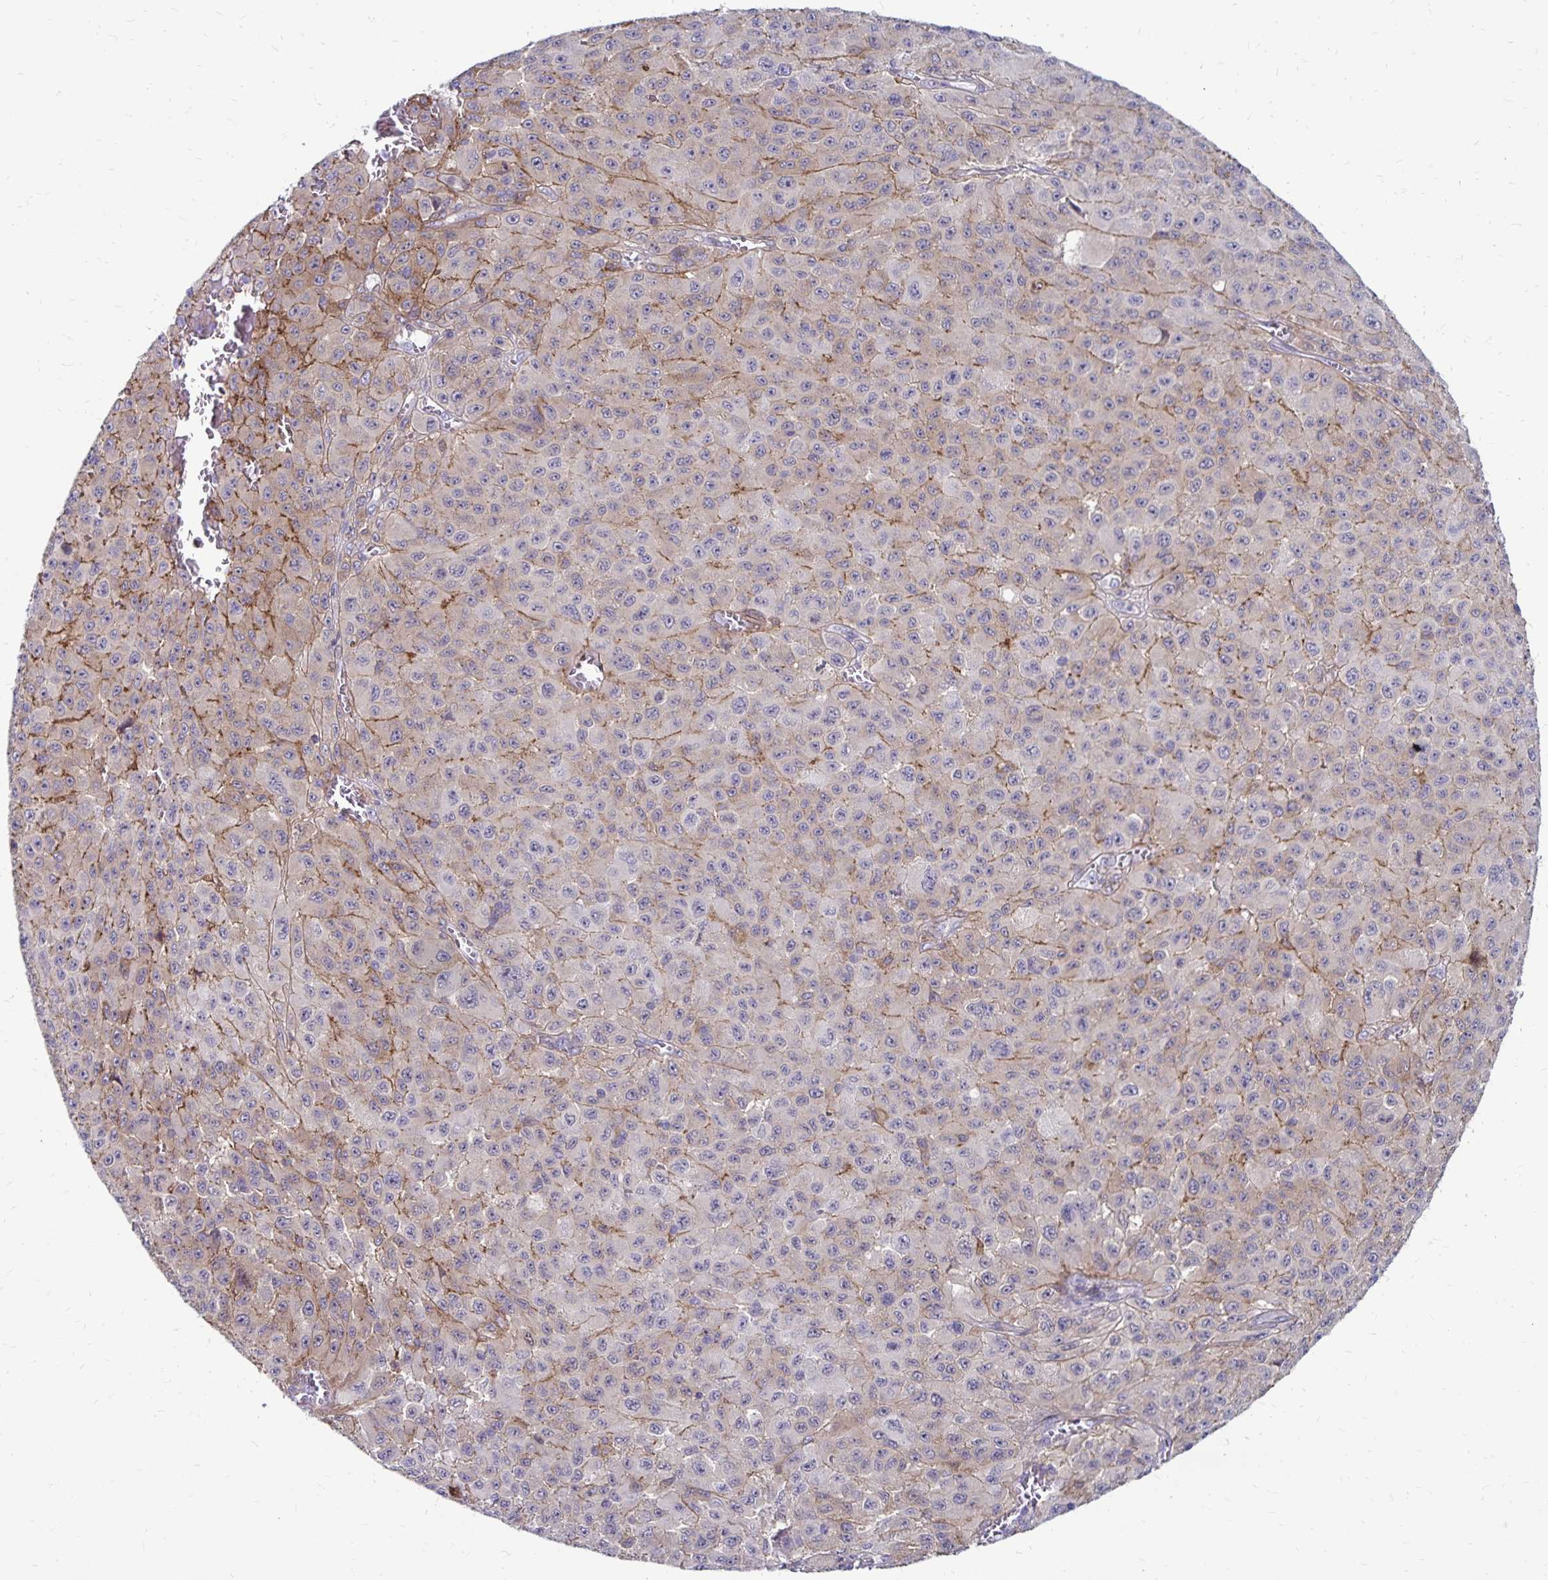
{"staining": {"intensity": "weak", "quantity": "25%-75%", "location": "cytoplasmic/membranous"}, "tissue": "melanoma", "cell_type": "Tumor cells", "image_type": "cancer", "snomed": [{"axis": "morphology", "description": "Malignant melanoma, NOS"}, {"axis": "topography", "description": "Skin"}], "caption": "Malignant melanoma stained with a protein marker reveals weak staining in tumor cells.", "gene": "TNS3", "patient": {"sex": "male", "age": 73}}